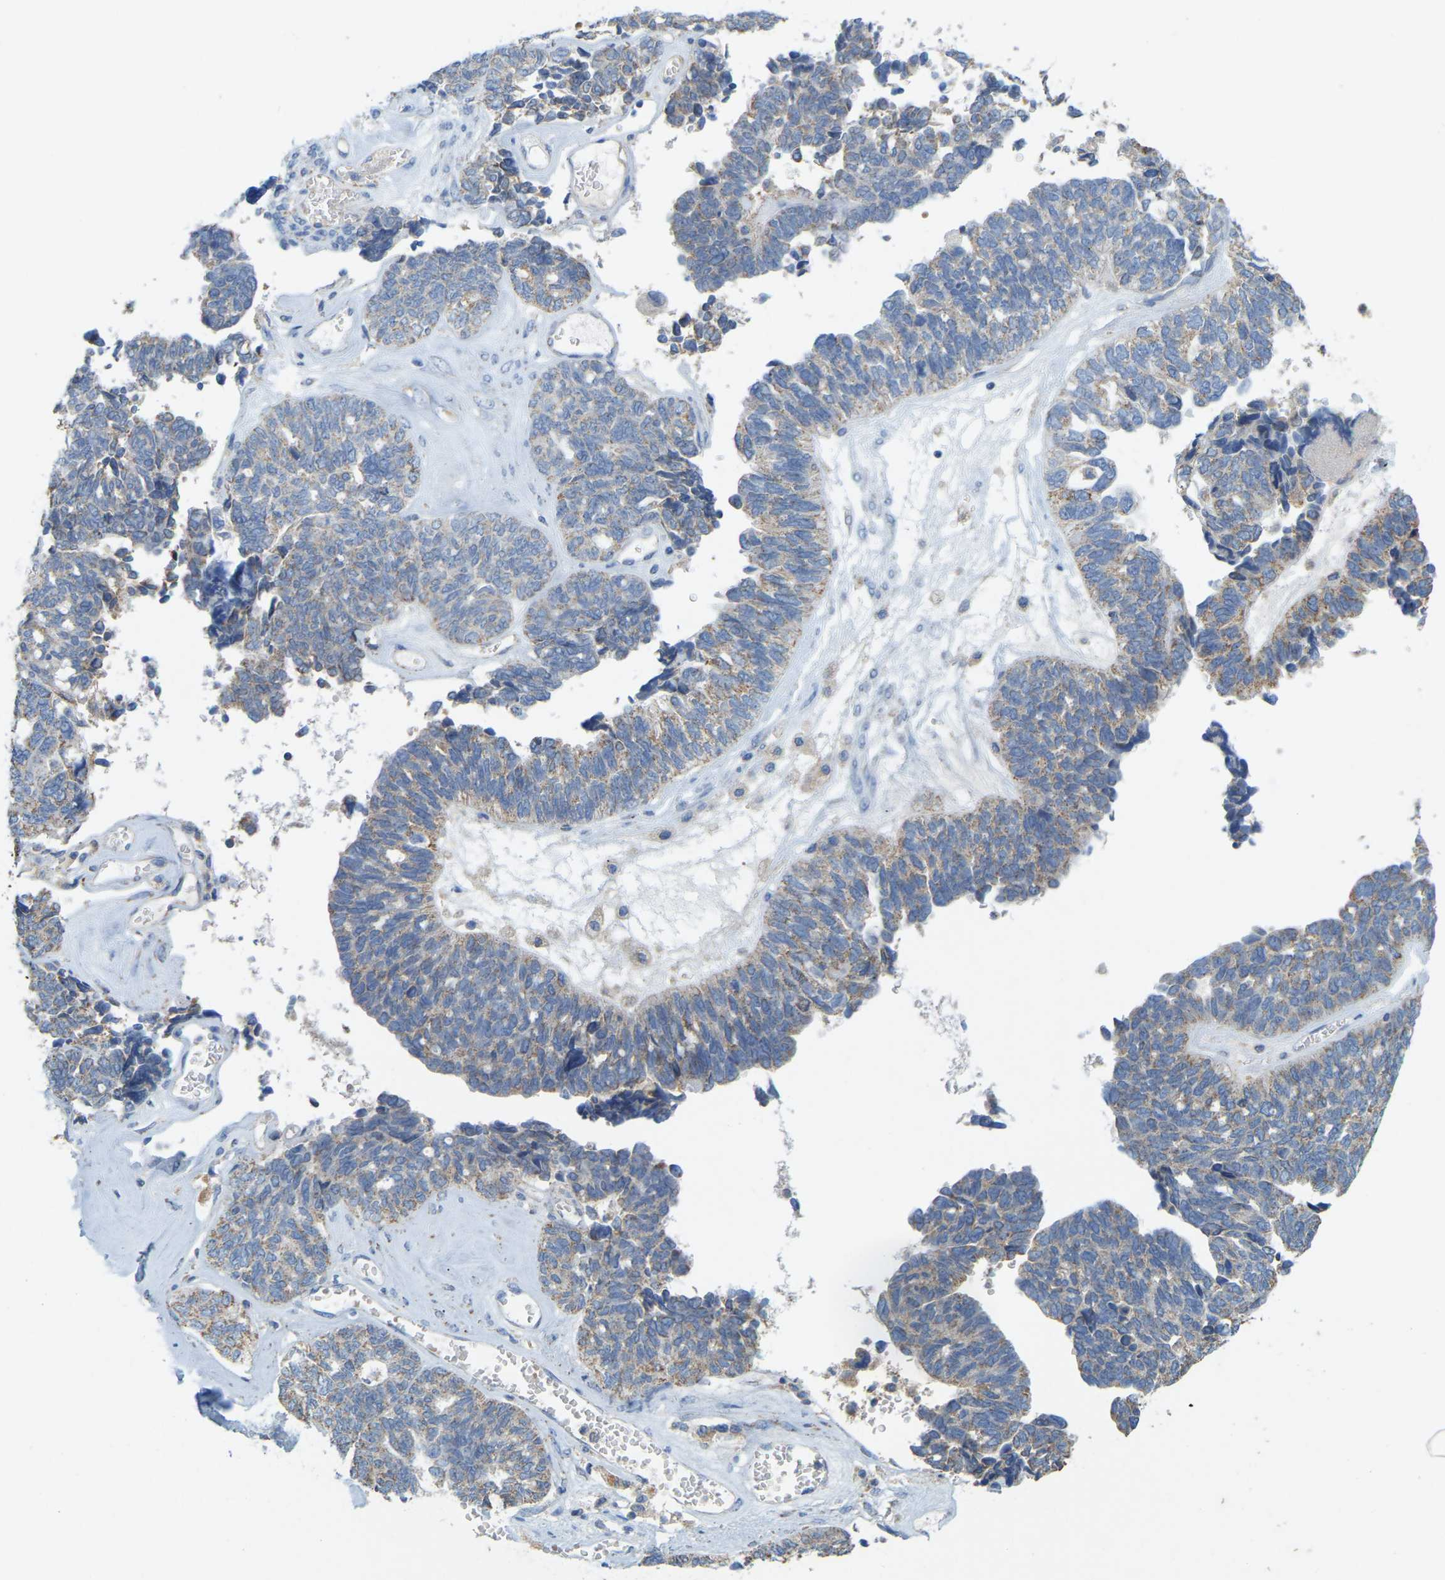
{"staining": {"intensity": "weak", "quantity": ">75%", "location": "cytoplasmic/membranous"}, "tissue": "ovarian cancer", "cell_type": "Tumor cells", "image_type": "cancer", "snomed": [{"axis": "morphology", "description": "Cystadenocarcinoma, serous, NOS"}, {"axis": "topography", "description": "Ovary"}], "caption": "Protein staining demonstrates weak cytoplasmic/membranous expression in approximately >75% of tumor cells in serous cystadenocarcinoma (ovarian). The staining is performed using DAB (3,3'-diaminobenzidine) brown chromogen to label protein expression. The nuclei are counter-stained blue using hematoxylin.", "gene": "SERPINB5", "patient": {"sex": "female", "age": 79}}